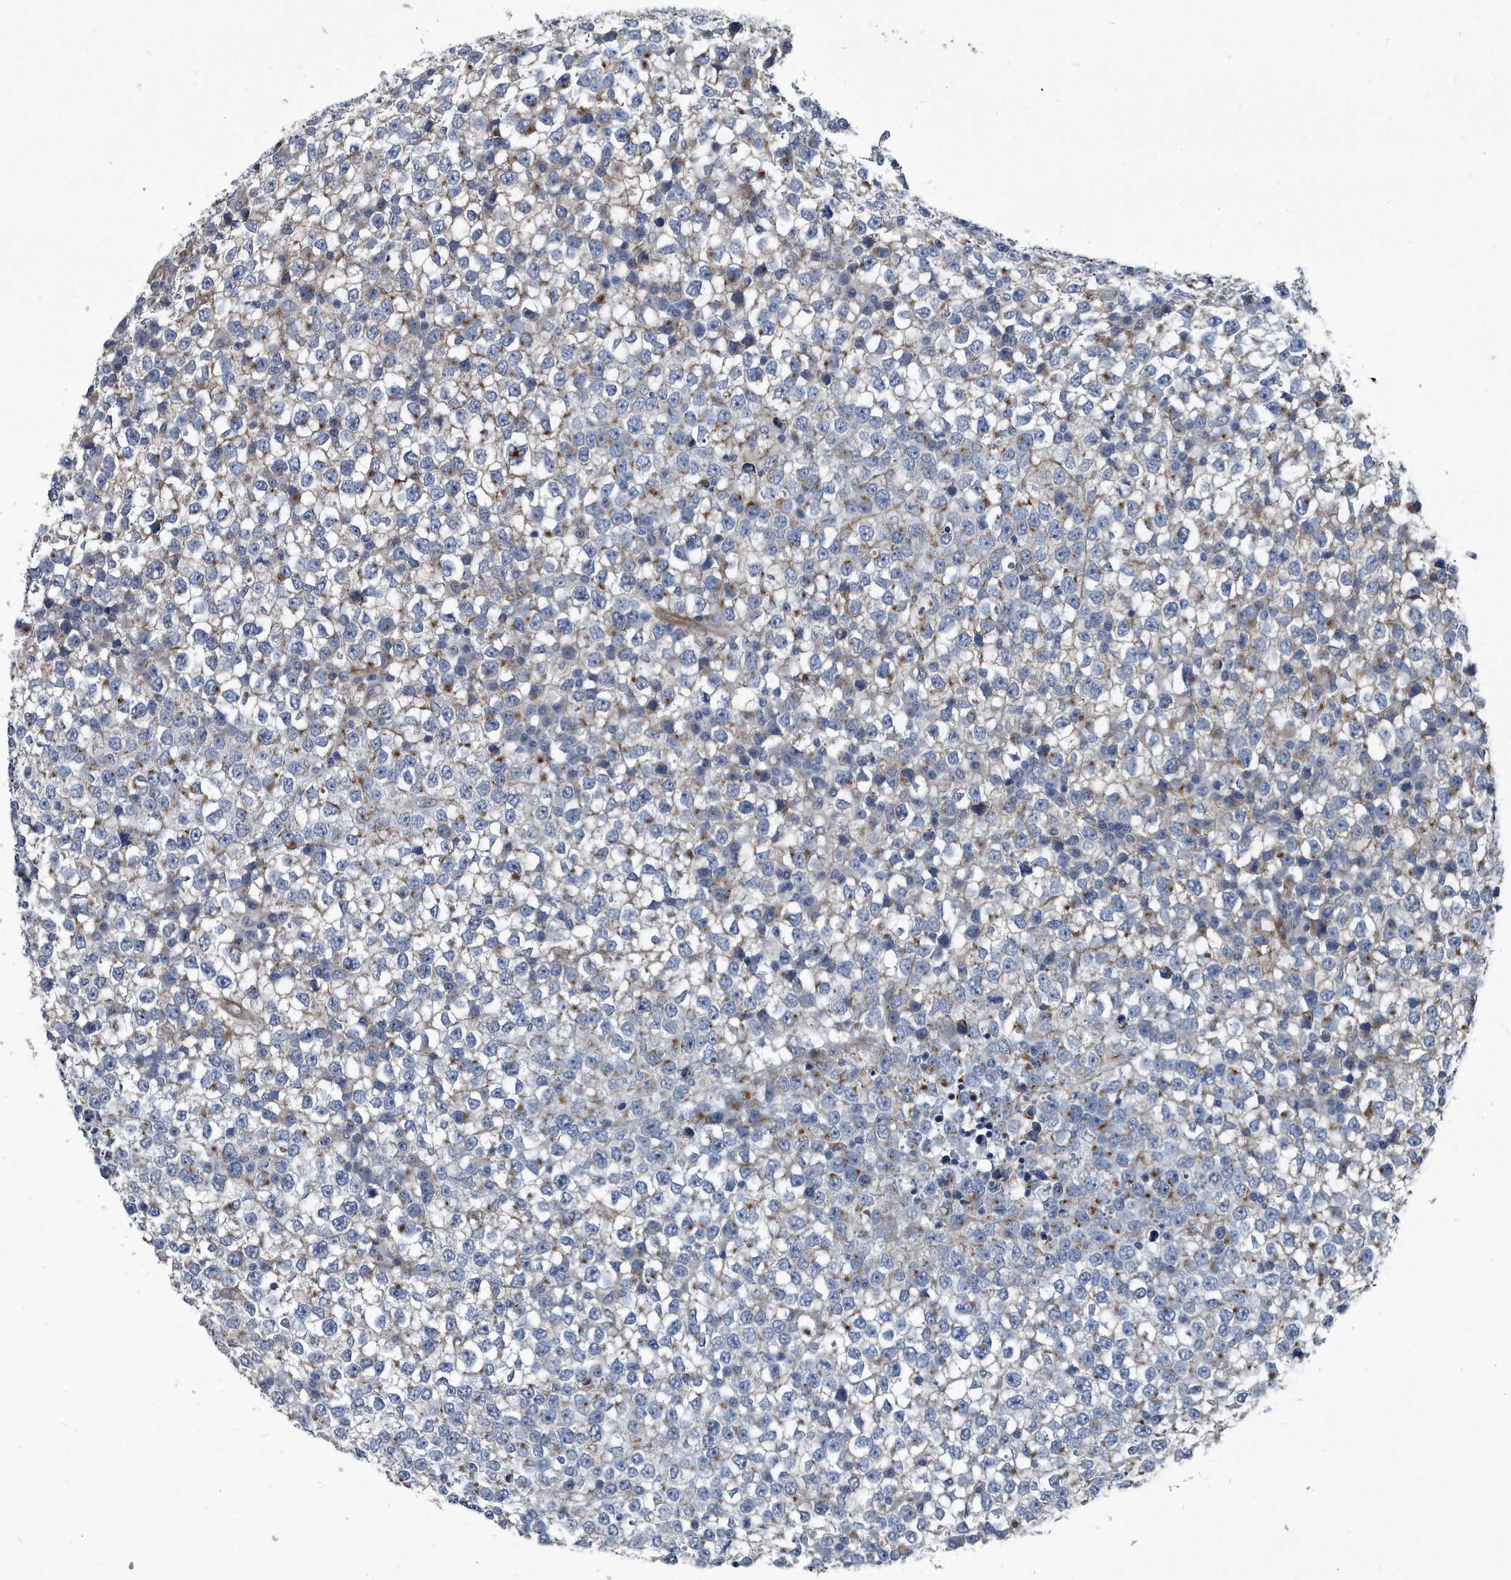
{"staining": {"intensity": "negative", "quantity": "none", "location": "none"}, "tissue": "testis cancer", "cell_type": "Tumor cells", "image_type": "cancer", "snomed": [{"axis": "morphology", "description": "Seminoma, NOS"}, {"axis": "topography", "description": "Testis"}], "caption": "A high-resolution image shows immunohistochemistry (IHC) staining of testis seminoma, which displays no significant positivity in tumor cells.", "gene": "PLEC", "patient": {"sex": "male", "age": 65}}